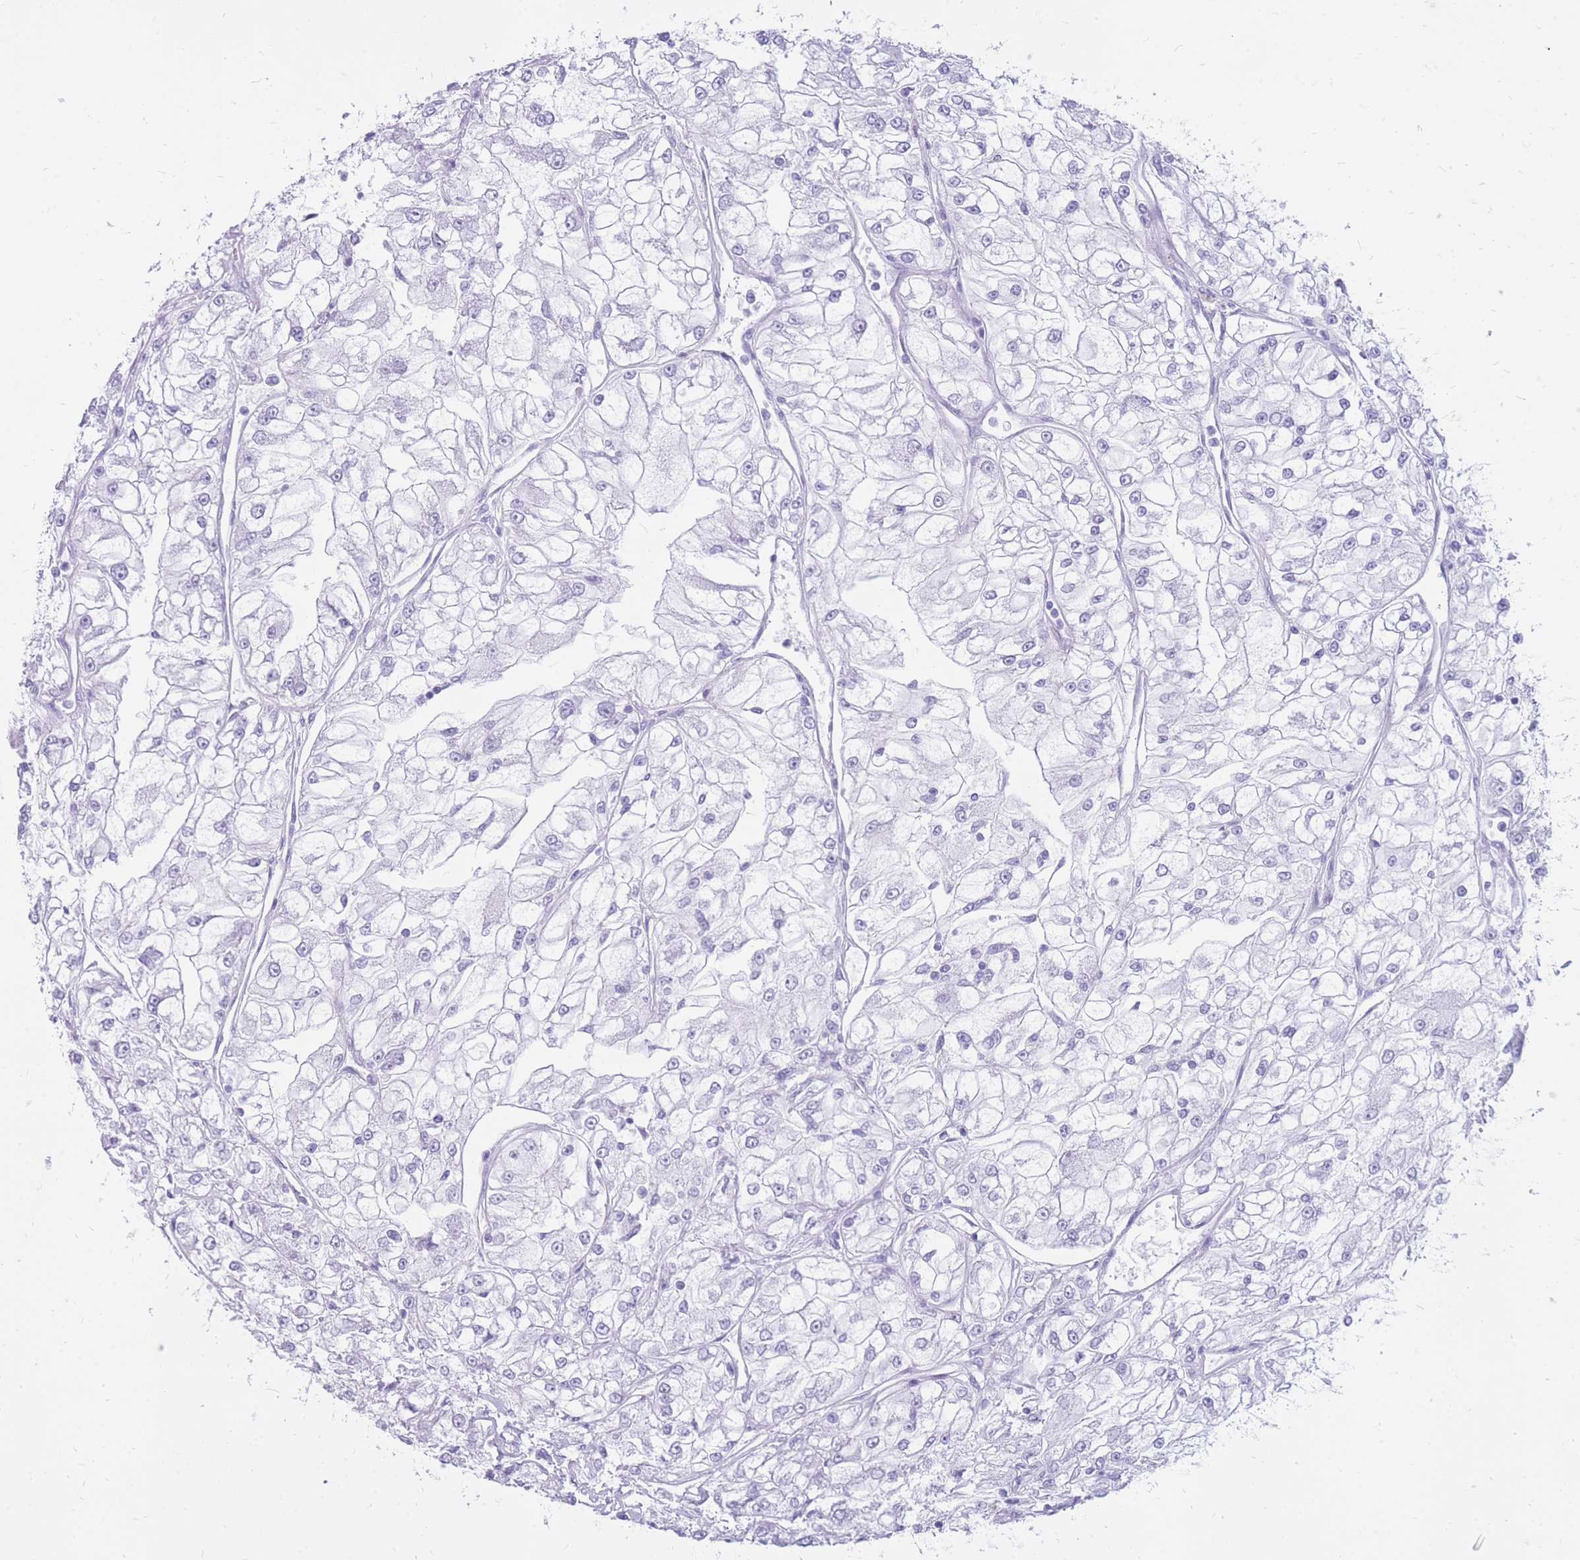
{"staining": {"intensity": "negative", "quantity": "none", "location": "none"}, "tissue": "renal cancer", "cell_type": "Tumor cells", "image_type": "cancer", "snomed": [{"axis": "morphology", "description": "Adenocarcinoma, NOS"}, {"axis": "topography", "description": "Kidney"}], "caption": "A high-resolution image shows immunohistochemistry staining of renal adenocarcinoma, which demonstrates no significant staining in tumor cells.", "gene": "CYP21A2", "patient": {"sex": "female", "age": 72}}